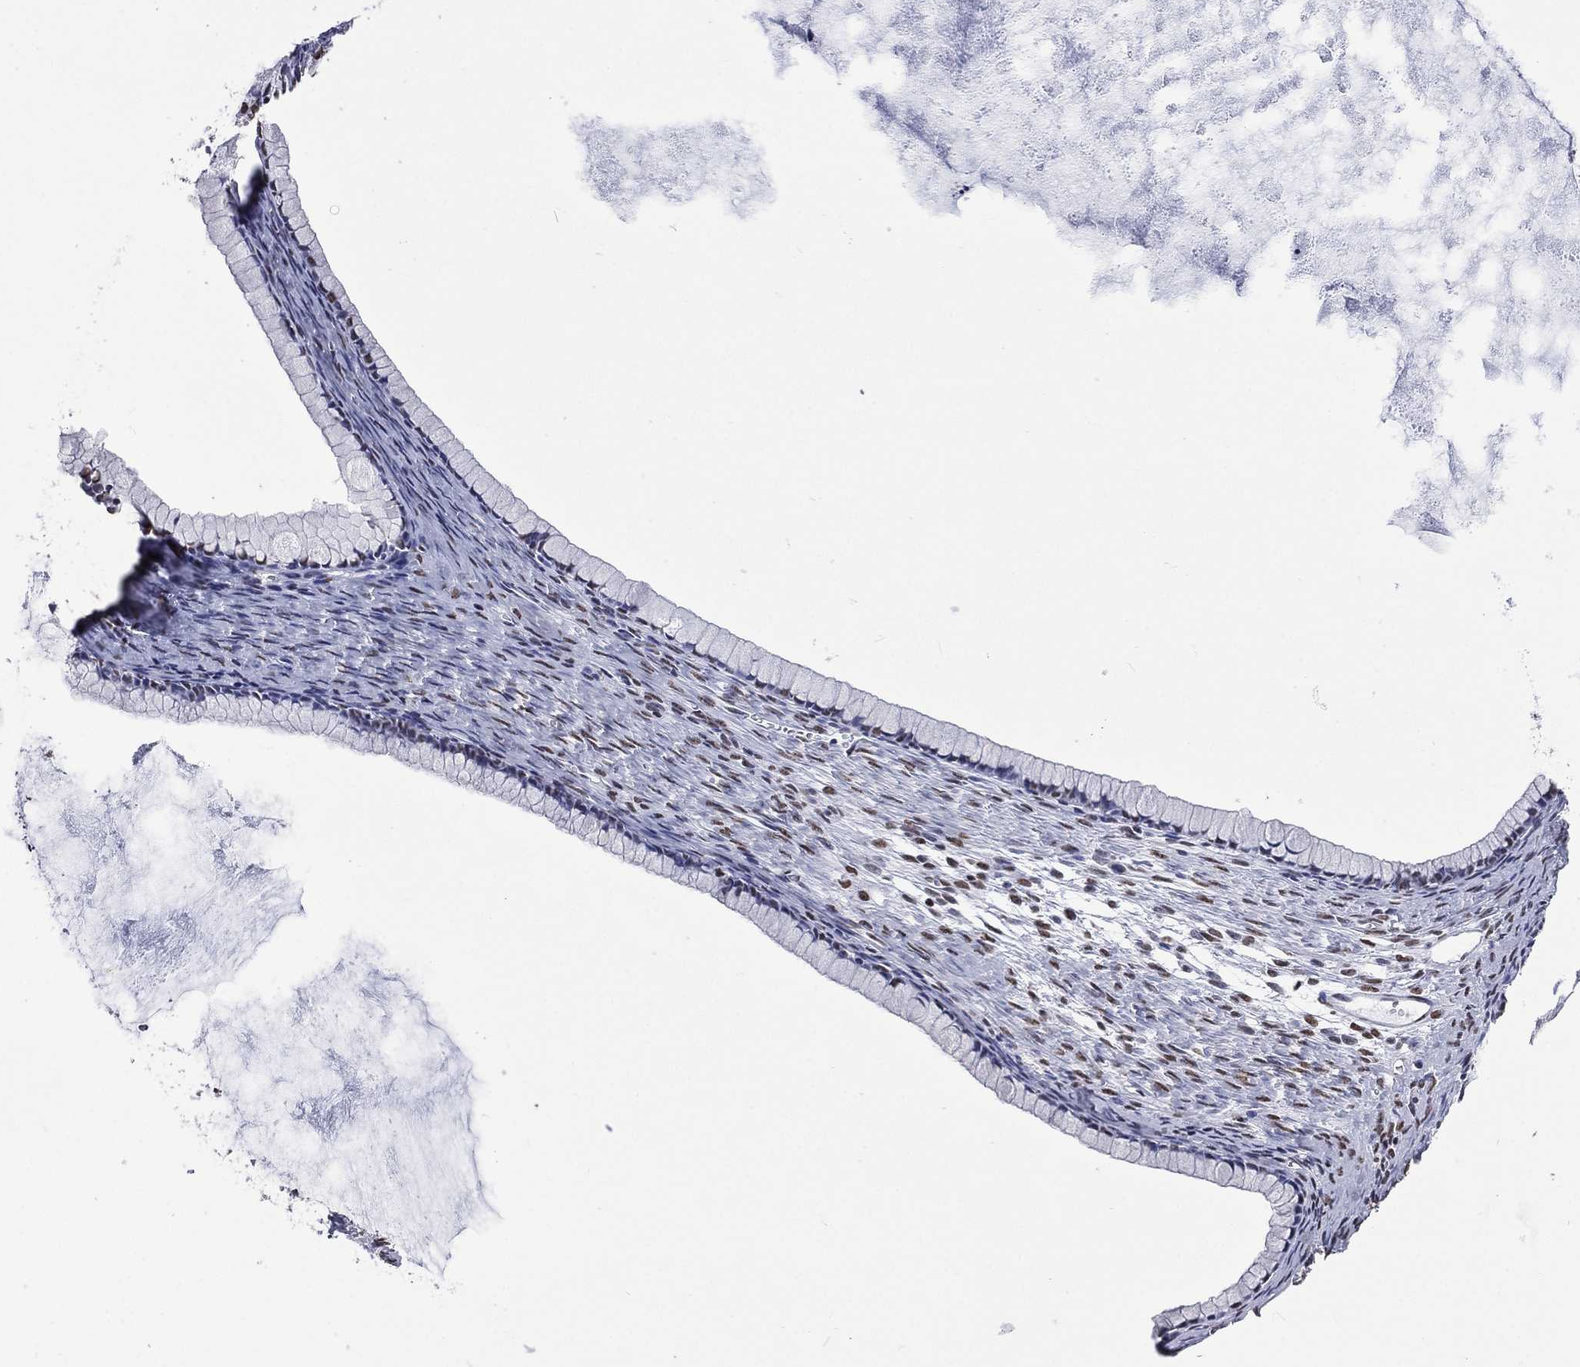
{"staining": {"intensity": "negative", "quantity": "none", "location": "none"}, "tissue": "ovarian cancer", "cell_type": "Tumor cells", "image_type": "cancer", "snomed": [{"axis": "morphology", "description": "Cystadenocarcinoma, mucinous, NOS"}, {"axis": "topography", "description": "Ovary"}], "caption": "Immunohistochemistry (IHC) photomicrograph of human ovarian cancer stained for a protein (brown), which exhibits no expression in tumor cells.", "gene": "RETREG2", "patient": {"sex": "female", "age": 41}}